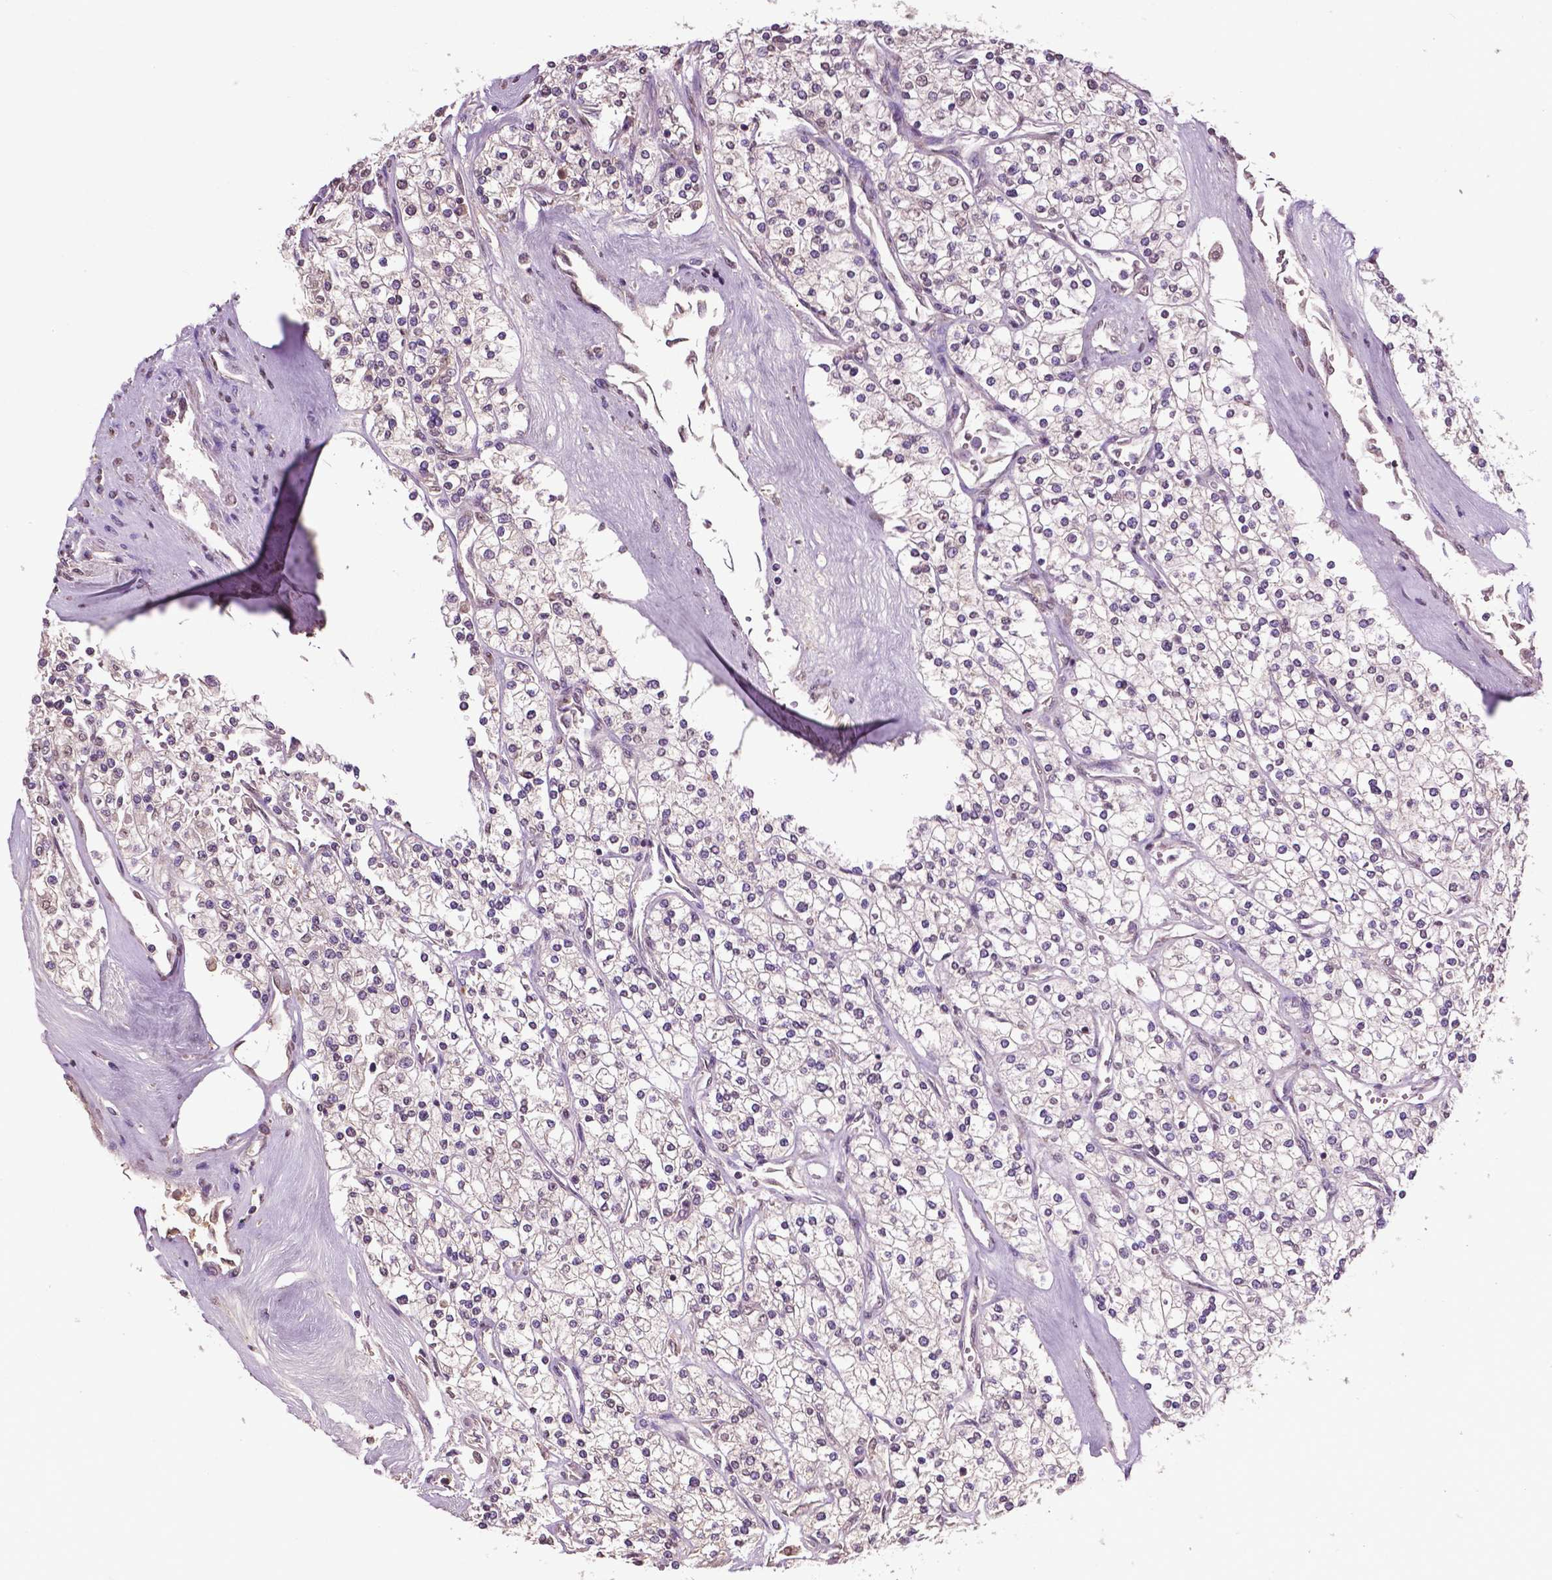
{"staining": {"intensity": "negative", "quantity": "none", "location": "none"}, "tissue": "renal cancer", "cell_type": "Tumor cells", "image_type": "cancer", "snomed": [{"axis": "morphology", "description": "Adenocarcinoma, NOS"}, {"axis": "topography", "description": "Kidney"}], "caption": "IHC histopathology image of neoplastic tissue: adenocarcinoma (renal) stained with DAB shows no significant protein staining in tumor cells.", "gene": "RUNX3", "patient": {"sex": "male", "age": 80}}